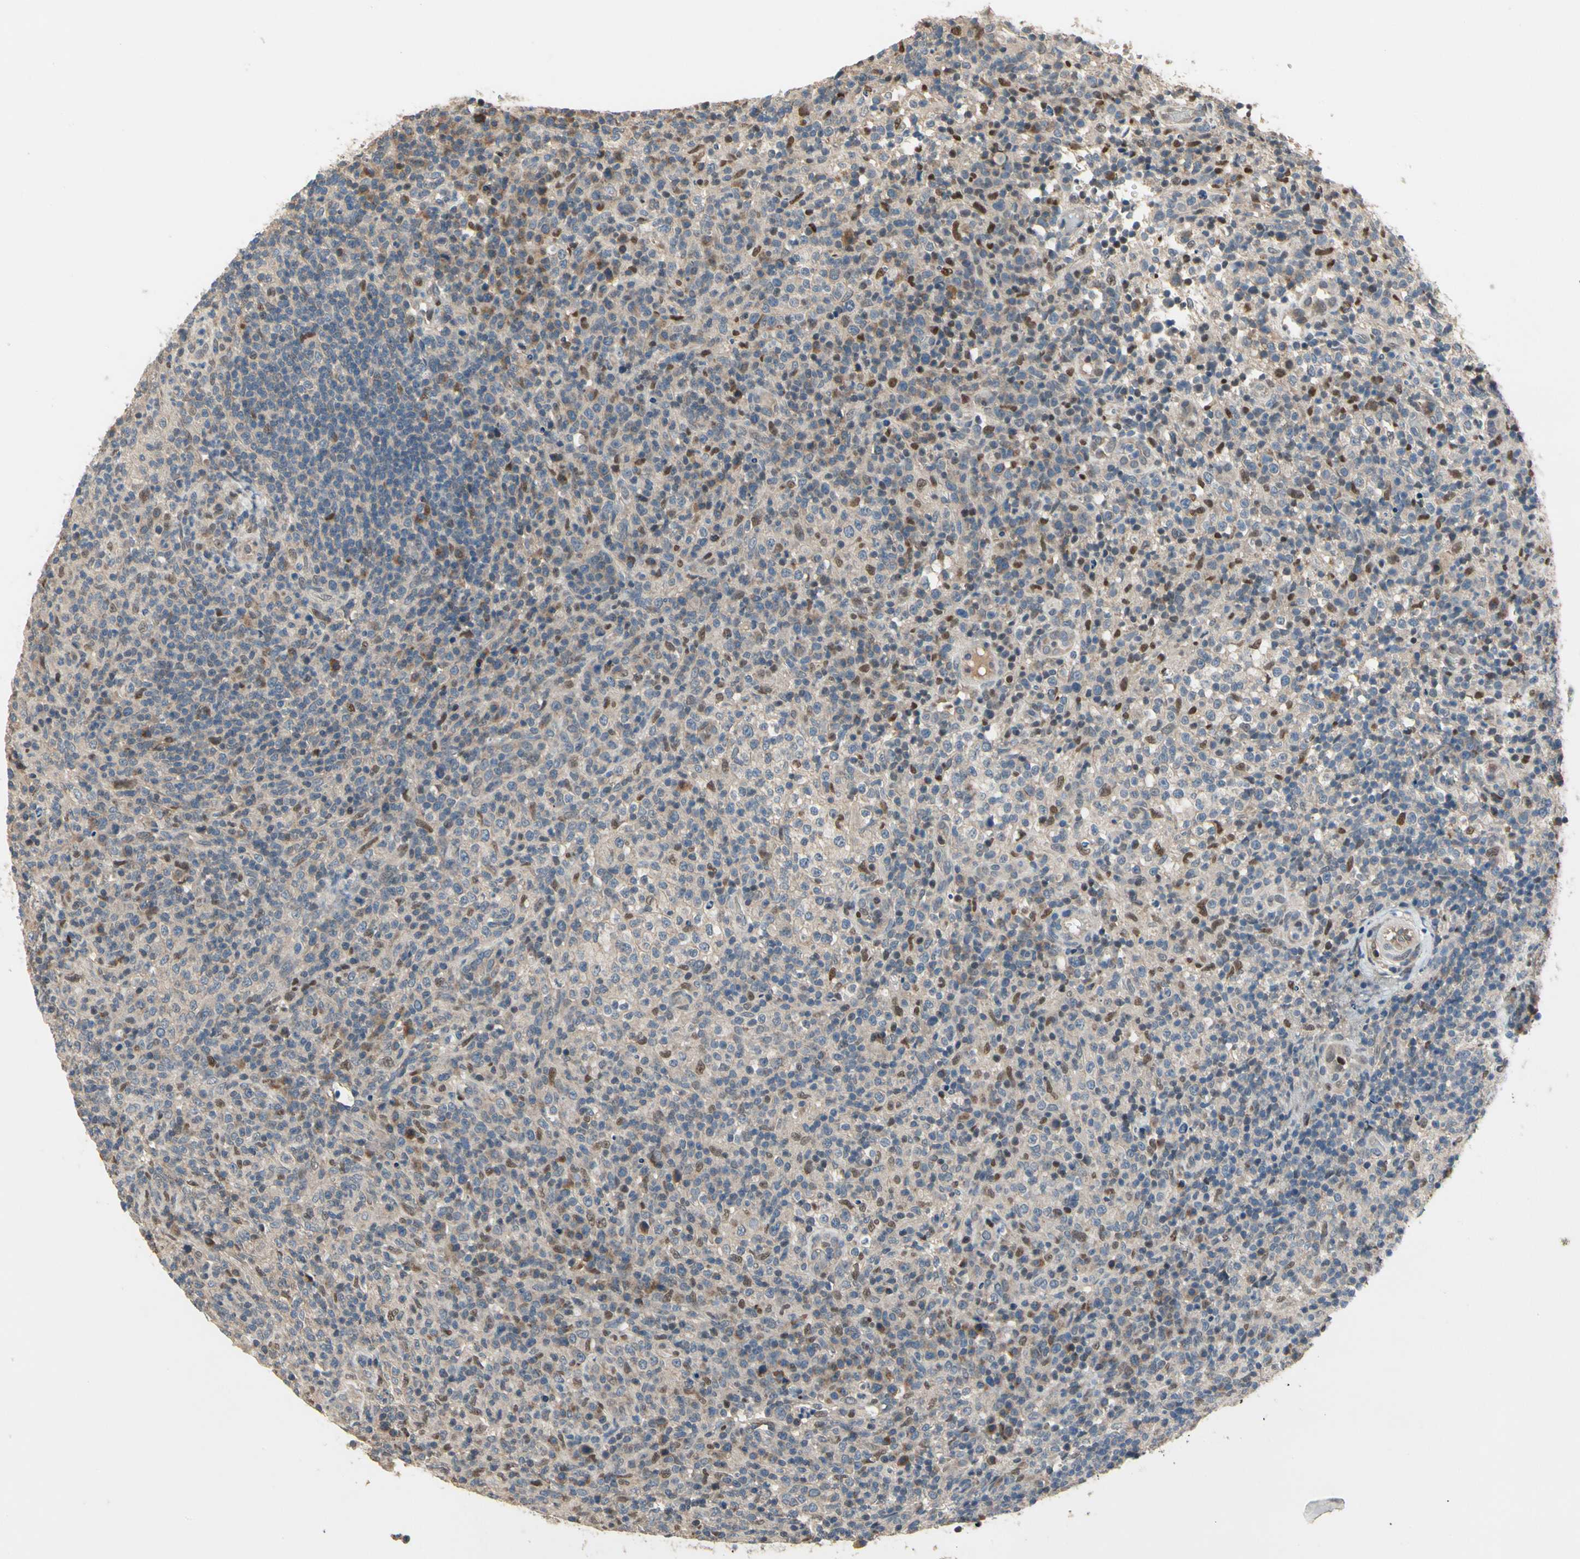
{"staining": {"intensity": "strong", "quantity": "<25%", "location": "nuclear"}, "tissue": "lymphoma", "cell_type": "Tumor cells", "image_type": "cancer", "snomed": [{"axis": "morphology", "description": "Malignant lymphoma, non-Hodgkin's type, High grade"}, {"axis": "topography", "description": "Lymph node"}], "caption": "This is a histology image of immunohistochemistry (IHC) staining of lymphoma, which shows strong positivity in the nuclear of tumor cells.", "gene": "CGREF1", "patient": {"sex": "female", "age": 76}}